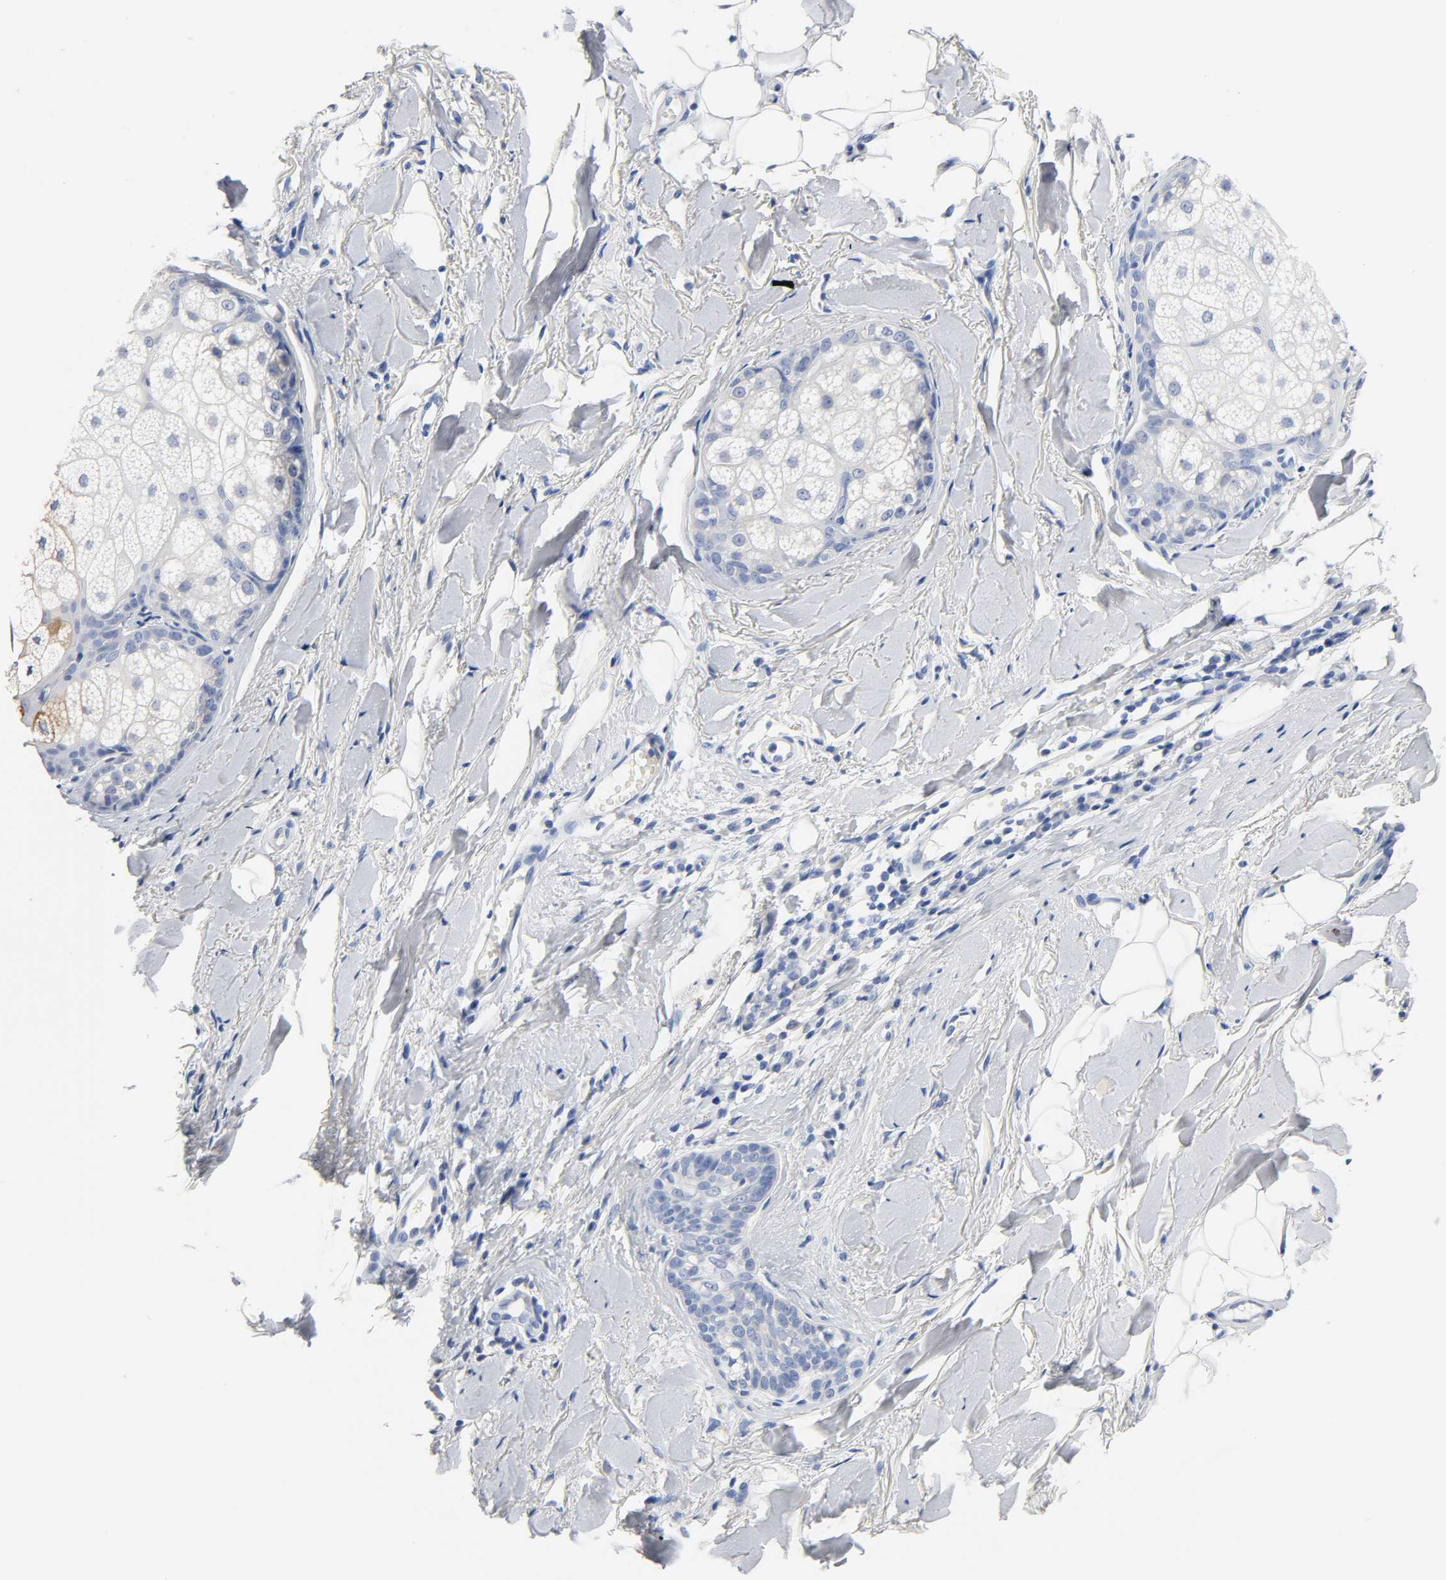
{"staining": {"intensity": "negative", "quantity": "none", "location": "none"}, "tissue": "skin cancer", "cell_type": "Tumor cells", "image_type": "cancer", "snomed": [{"axis": "morphology", "description": "Normal tissue, NOS"}, {"axis": "morphology", "description": "Basal cell carcinoma"}, {"axis": "topography", "description": "Skin"}], "caption": "There is no significant staining in tumor cells of skin cancer (basal cell carcinoma).", "gene": "ACP3", "patient": {"sex": "female", "age": 69}}